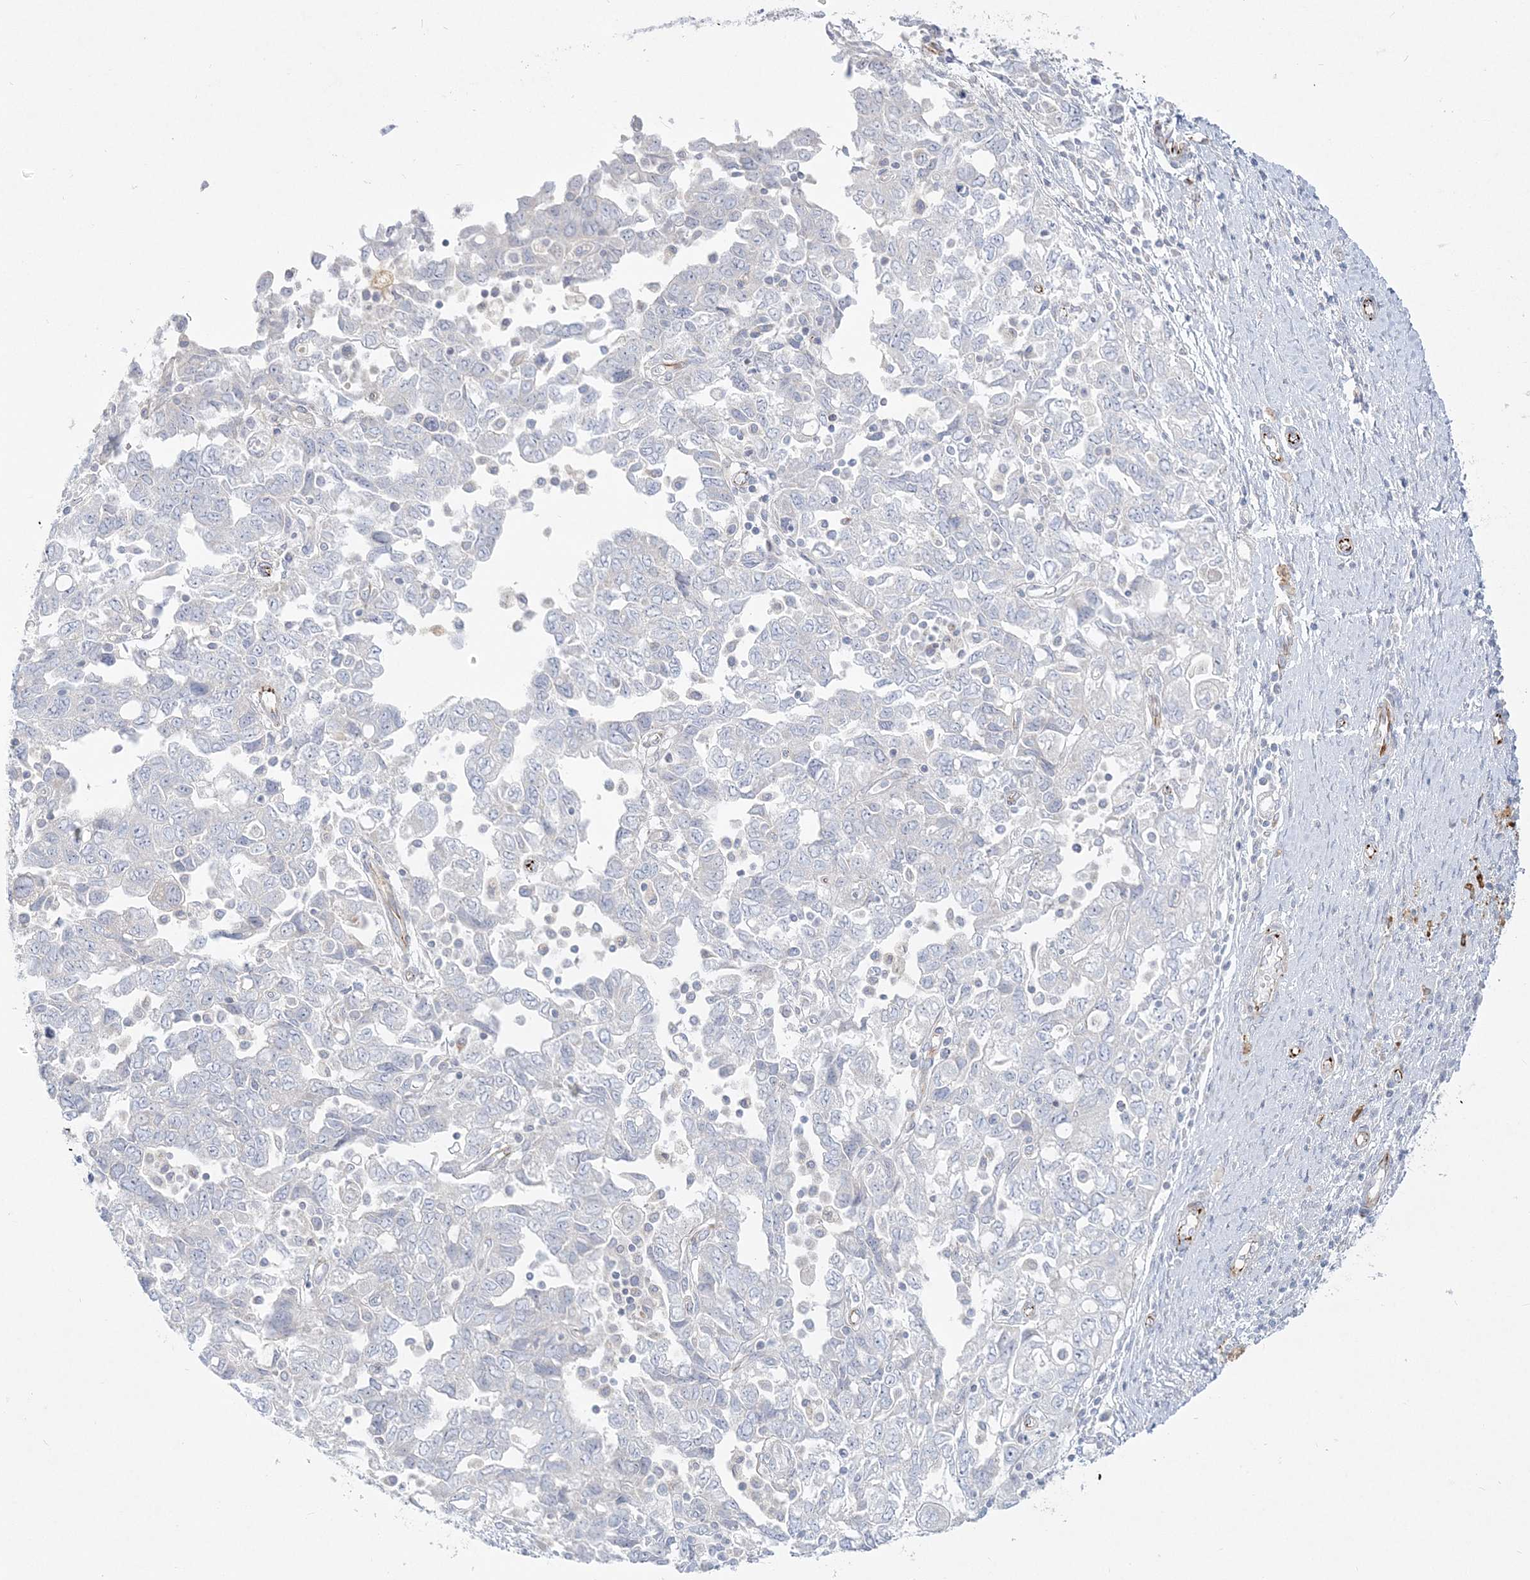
{"staining": {"intensity": "negative", "quantity": "none", "location": "none"}, "tissue": "ovarian cancer", "cell_type": "Tumor cells", "image_type": "cancer", "snomed": [{"axis": "morphology", "description": "Carcinoma, NOS"}, {"axis": "morphology", "description": "Cystadenocarcinoma, serous, NOS"}, {"axis": "topography", "description": "Ovary"}], "caption": "Immunohistochemistry of ovarian serous cystadenocarcinoma reveals no staining in tumor cells. (DAB (3,3'-diaminobenzidine) immunohistochemistry (IHC) with hematoxylin counter stain).", "gene": "GPAT2", "patient": {"sex": "female", "age": 69}}